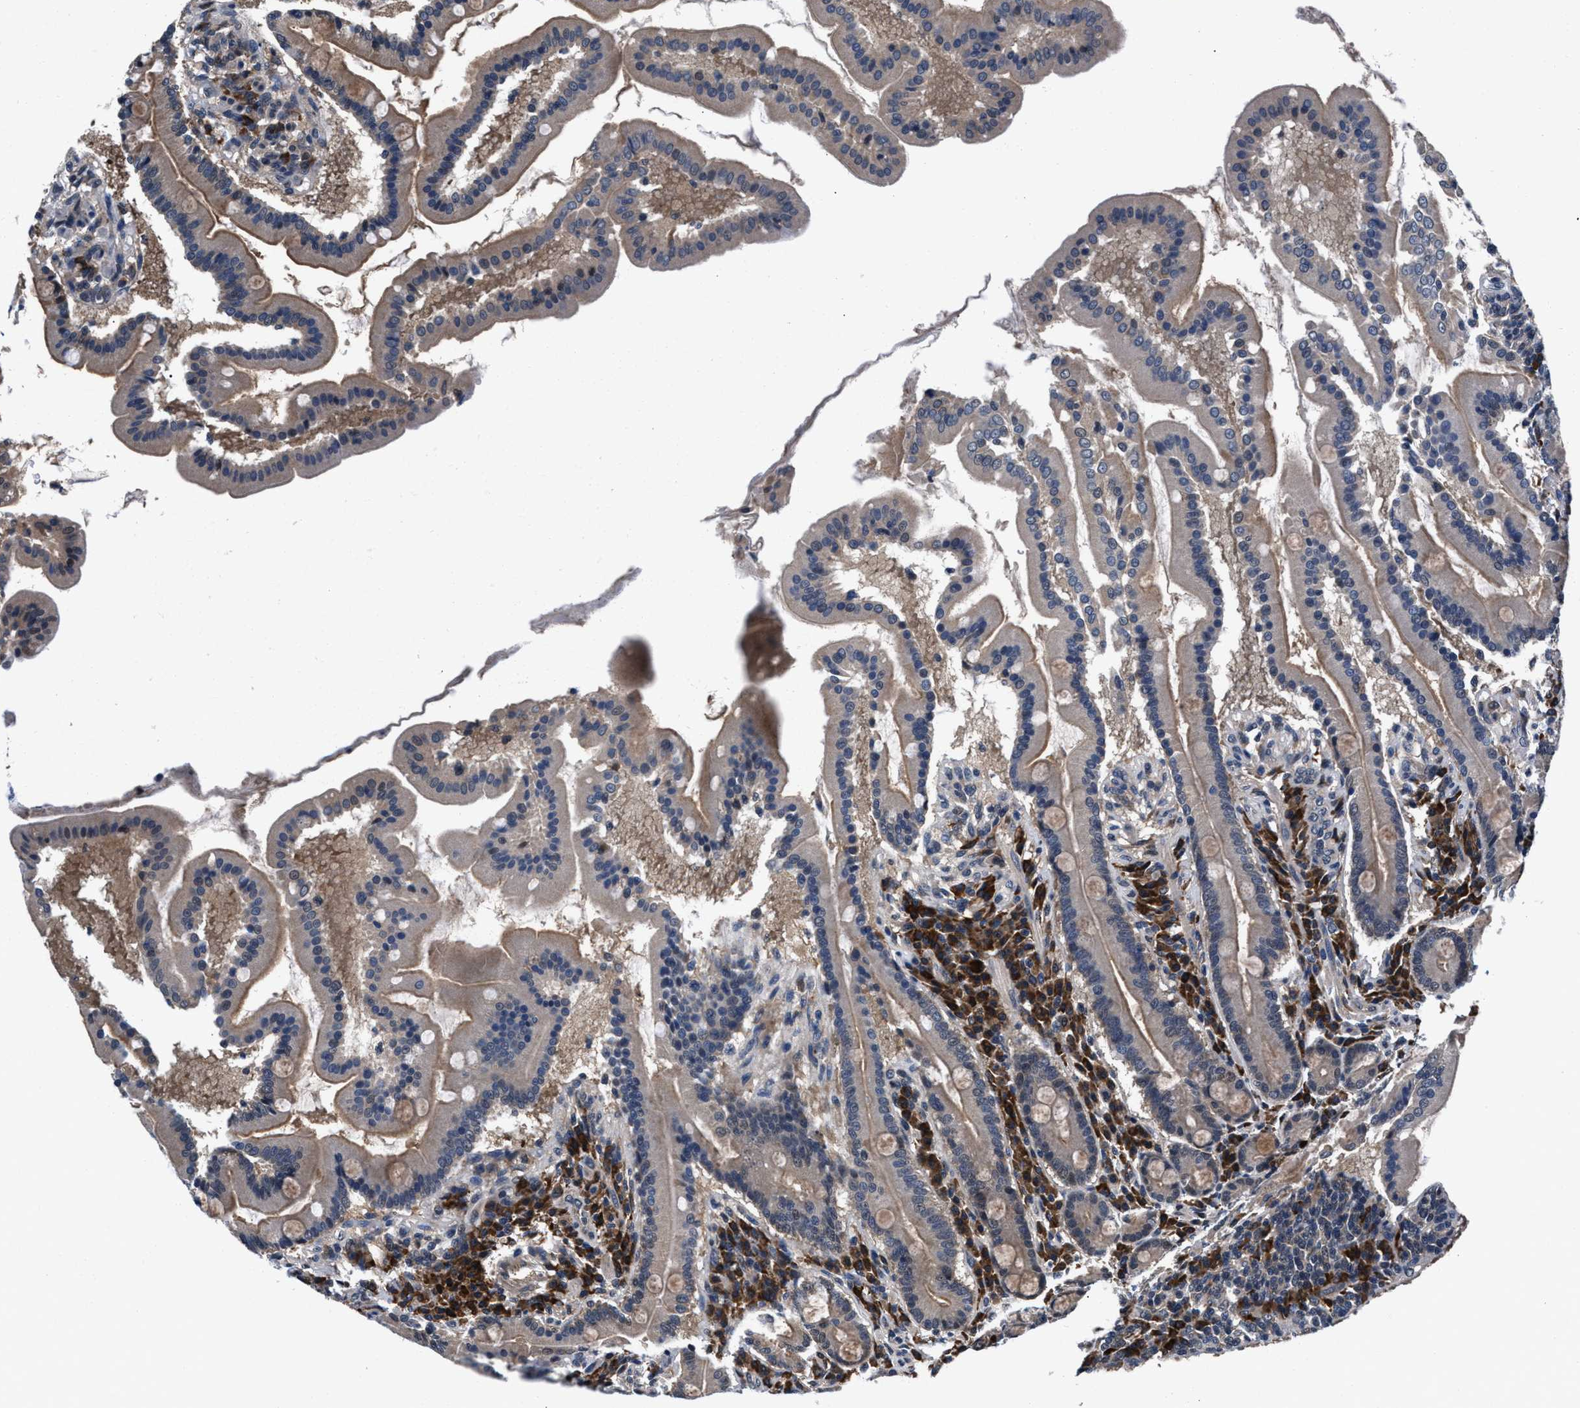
{"staining": {"intensity": "moderate", "quantity": ">75%", "location": "cytoplasmic/membranous"}, "tissue": "duodenum", "cell_type": "Glandular cells", "image_type": "normal", "snomed": [{"axis": "morphology", "description": "Normal tissue, NOS"}, {"axis": "topography", "description": "Duodenum"}], "caption": "Unremarkable duodenum was stained to show a protein in brown. There is medium levels of moderate cytoplasmic/membranous positivity in about >75% of glandular cells.", "gene": "PRPSAP2", "patient": {"sex": "male", "age": 50}}